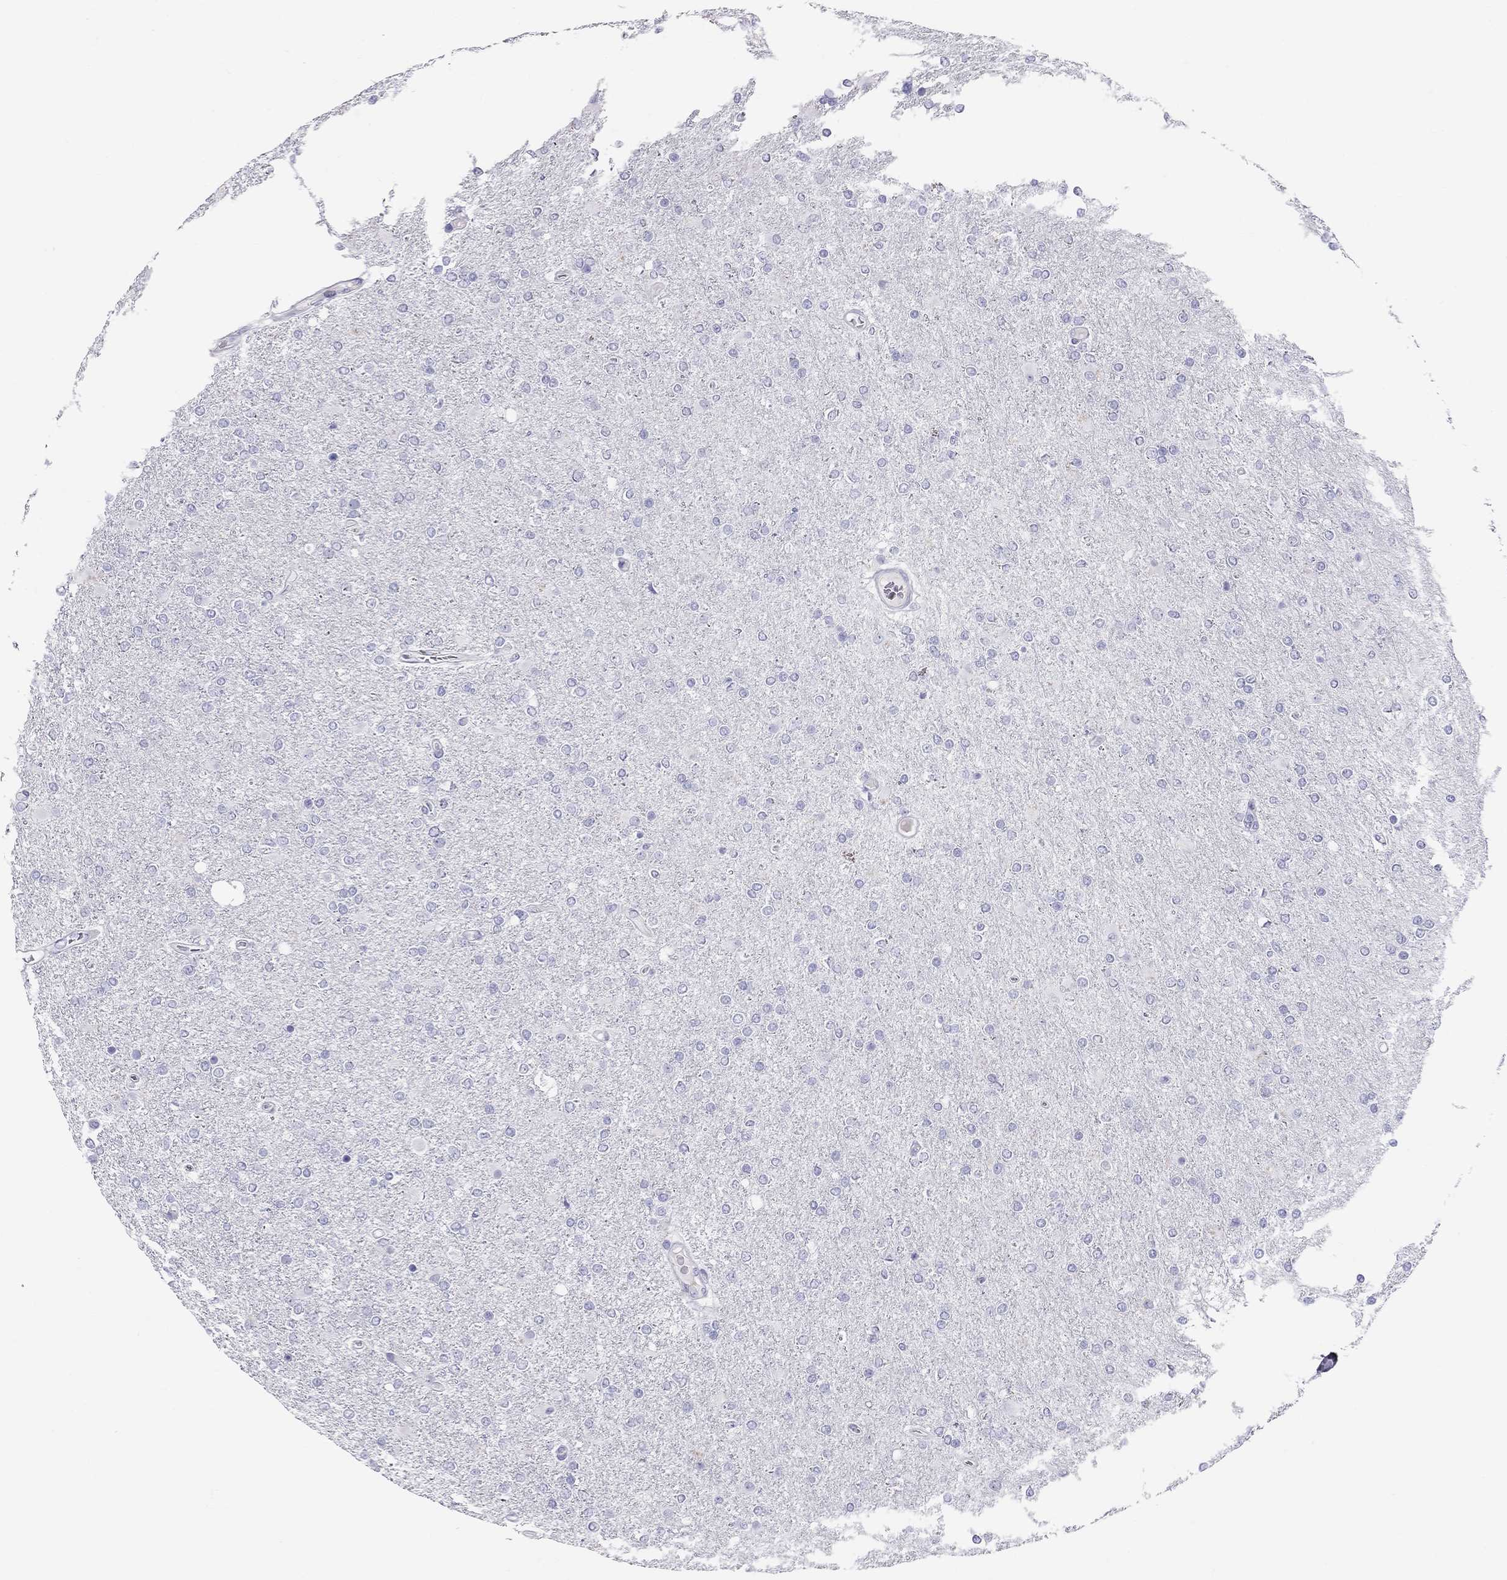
{"staining": {"intensity": "negative", "quantity": "none", "location": "none"}, "tissue": "glioma", "cell_type": "Tumor cells", "image_type": "cancer", "snomed": [{"axis": "morphology", "description": "Glioma, malignant, High grade"}, {"axis": "topography", "description": "Cerebral cortex"}], "caption": "The micrograph reveals no staining of tumor cells in high-grade glioma (malignant).", "gene": "FSCN3", "patient": {"sex": "male", "age": 70}}